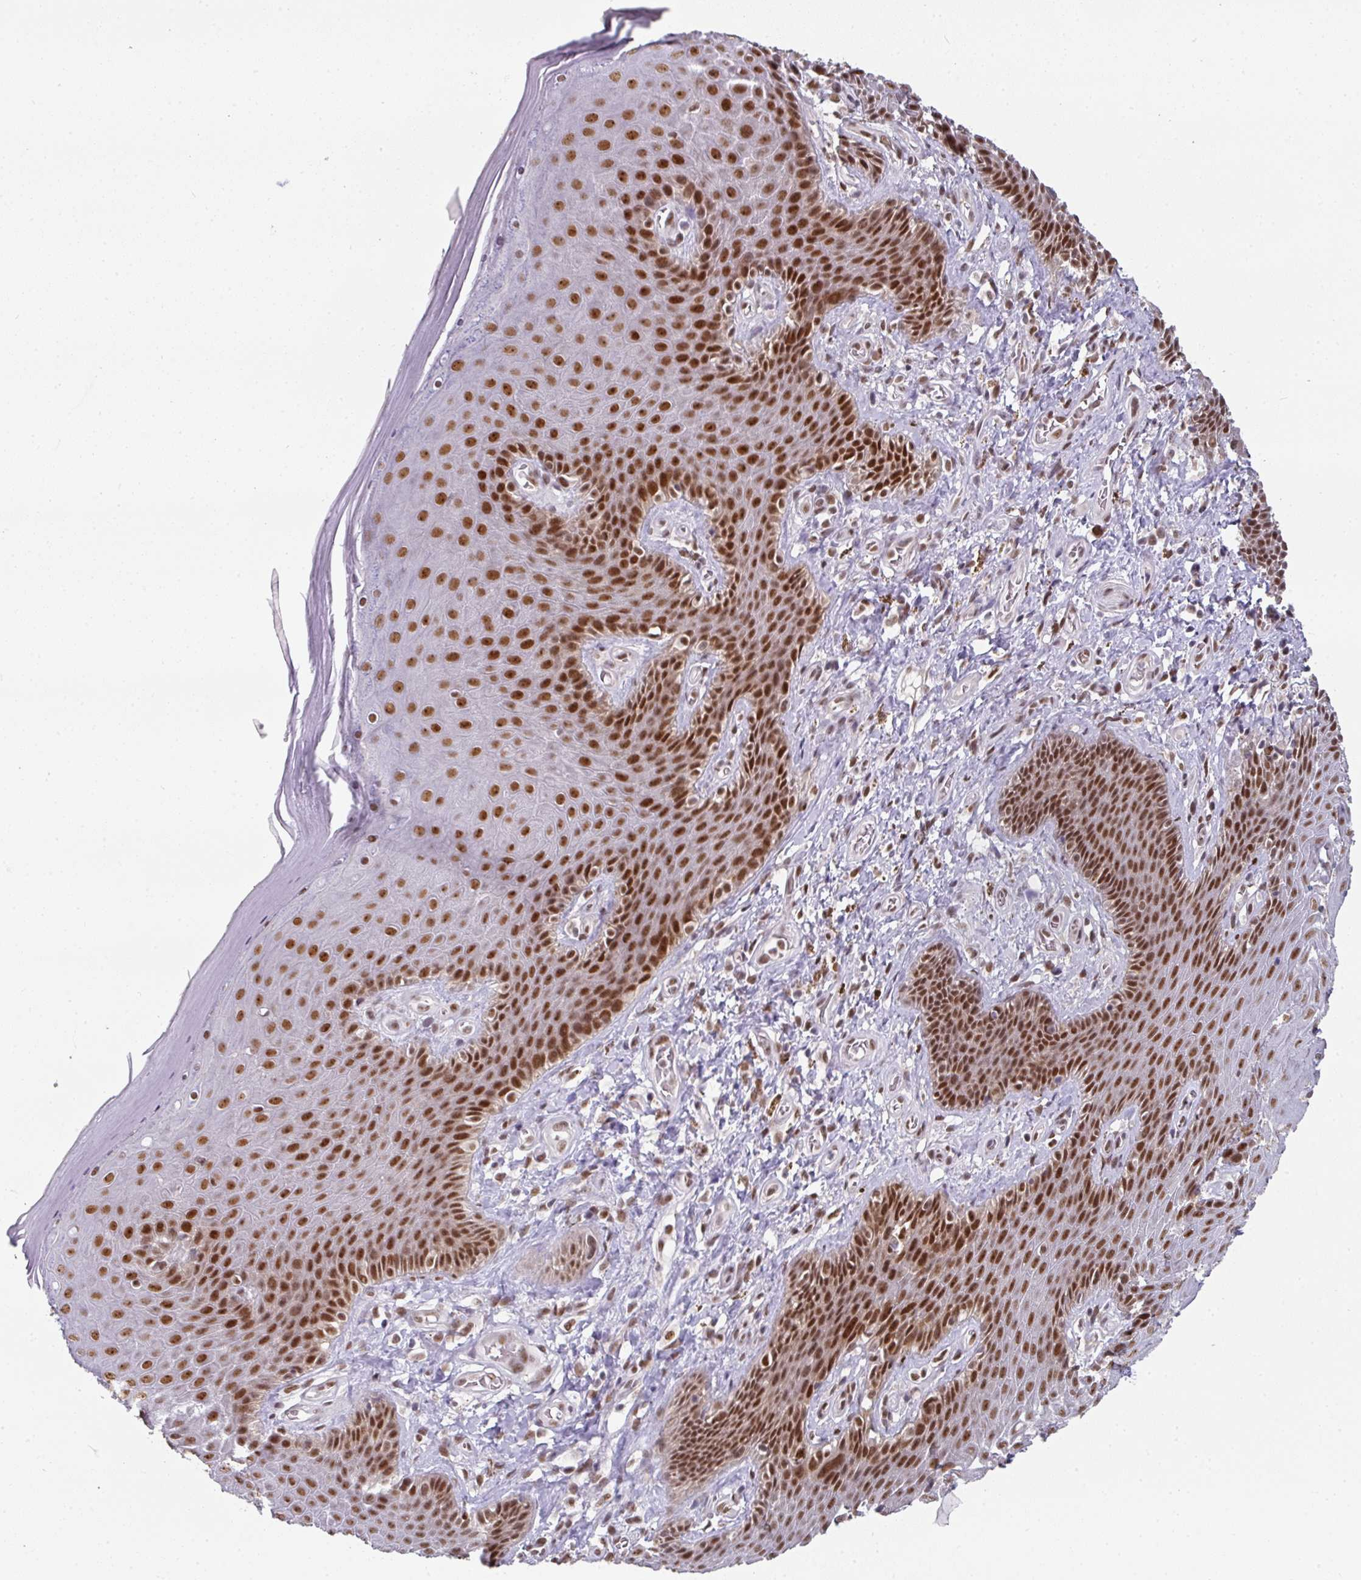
{"staining": {"intensity": "moderate", "quantity": ">75%", "location": "nuclear"}, "tissue": "skin", "cell_type": "Epidermal cells", "image_type": "normal", "snomed": [{"axis": "morphology", "description": "Normal tissue, NOS"}, {"axis": "topography", "description": "Anal"}, {"axis": "topography", "description": "Peripheral nerve tissue"}], "caption": "A brown stain shows moderate nuclear expression of a protein in epidermal cells of benign human skin.", "gene": "ENSG00000283782", "patient": {"sex": "male", "age": 53}}